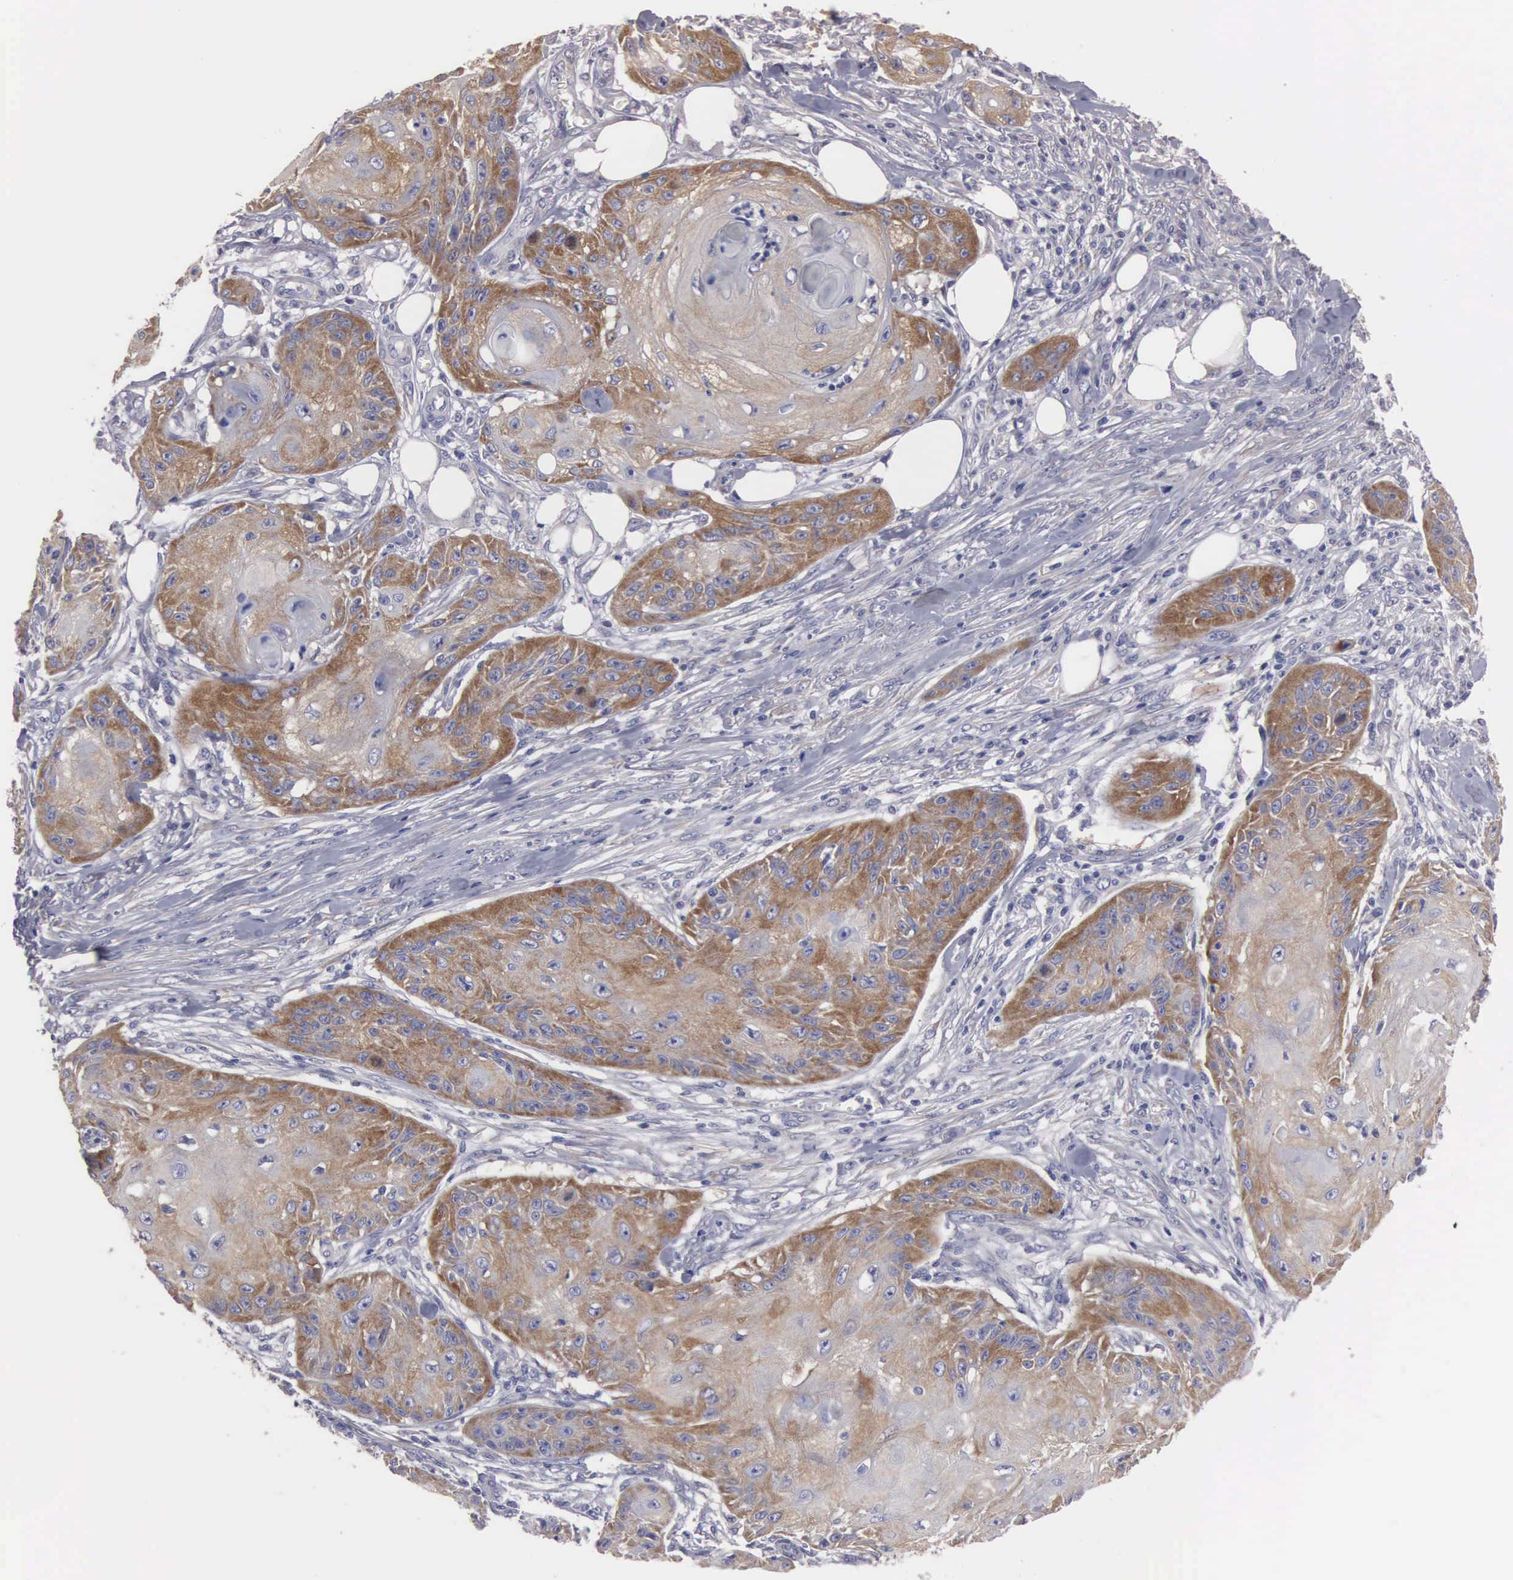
{"staining": {"intensity": "moderate", "quantity": ">75%", "location": "cytoplasmic/membranous"}, "tissue": "skin cancer", "cell_type": "Tumor cells", "image_type": "cancer", "snomed": [{"axis": "morphology", "description": "Squamous cell carcinoma, NOS"}, {"axis": "topography", "description": "Skin"}], "caption": "Immunohistochemical staining of human skin cancer displays medium levels of moderate cytoplasmic/membranous protein expression in approximately >75% of tumor cells. Using DAB (3,3'-diaminobenzidine) (brown) and hematoxylin (blue) stains, captured at high magnification using brightfield microscopy.", "gene": "CEP170B", "patient": {"sex": "female", "age": 88}}